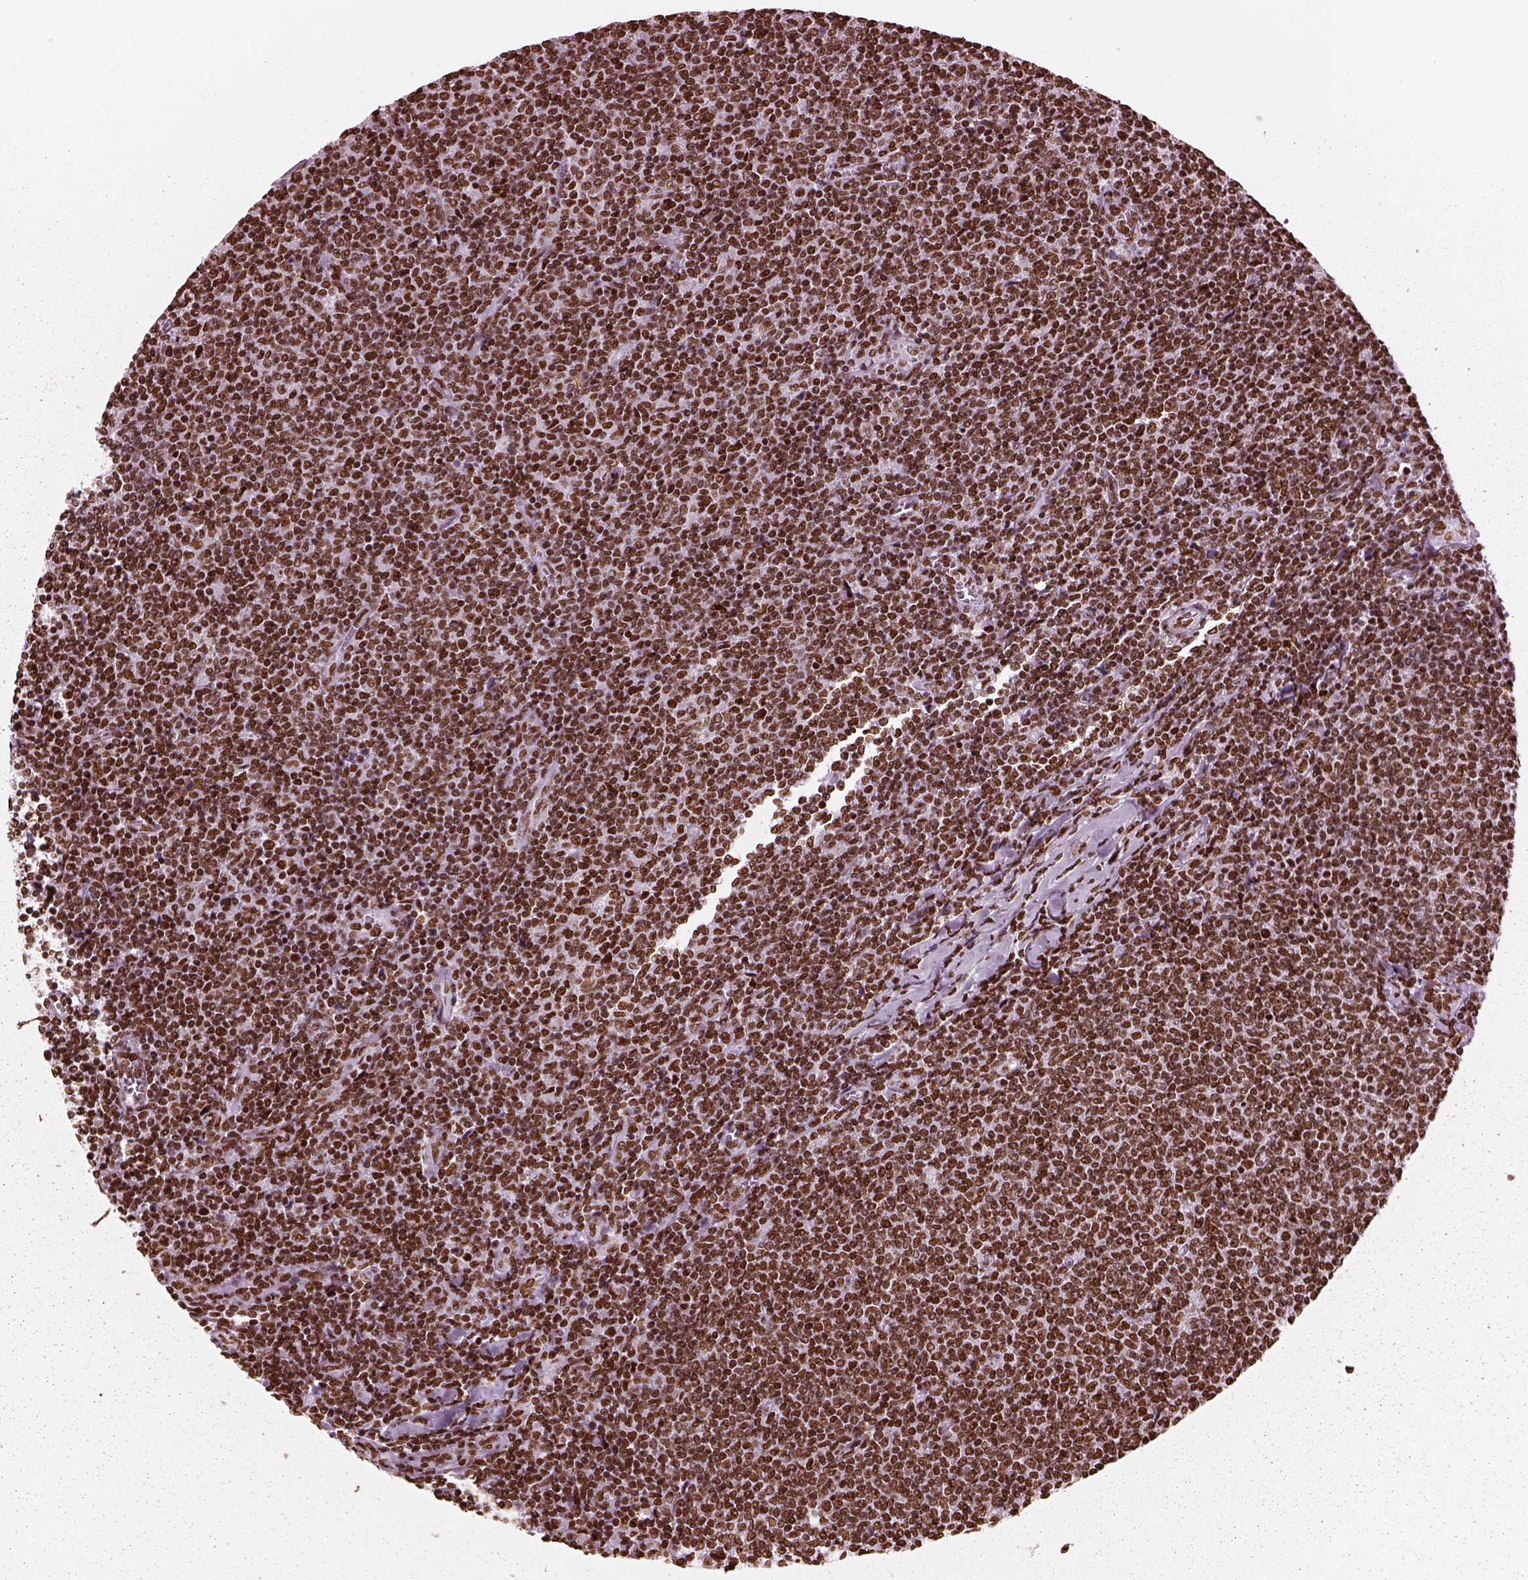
{"staining": {"intensity": "strong", "quantity": ">75%", "location": "nuclear"}, "tissue": "lymphoma", "cell_type": "Tumor cells", "image_type": "cancer", "snomed": [{"axis": "morphology", "description": "Malignant lymphoma, non-Hodgkin's type, Low grade"}, {"axis": "topography", "description": "Lymph node"}], "caption": "Immunohistochemical staining of human malignant lymphoma, non-Hodgkin's type (low-grade) shows high levels of strong nuclear expression in approximately >75% of tumor cells. (IHC, brightfield microscopy, high magnification).", "gene": "CBFA2T3", "patient": {"sex": "male", "age": 52}}